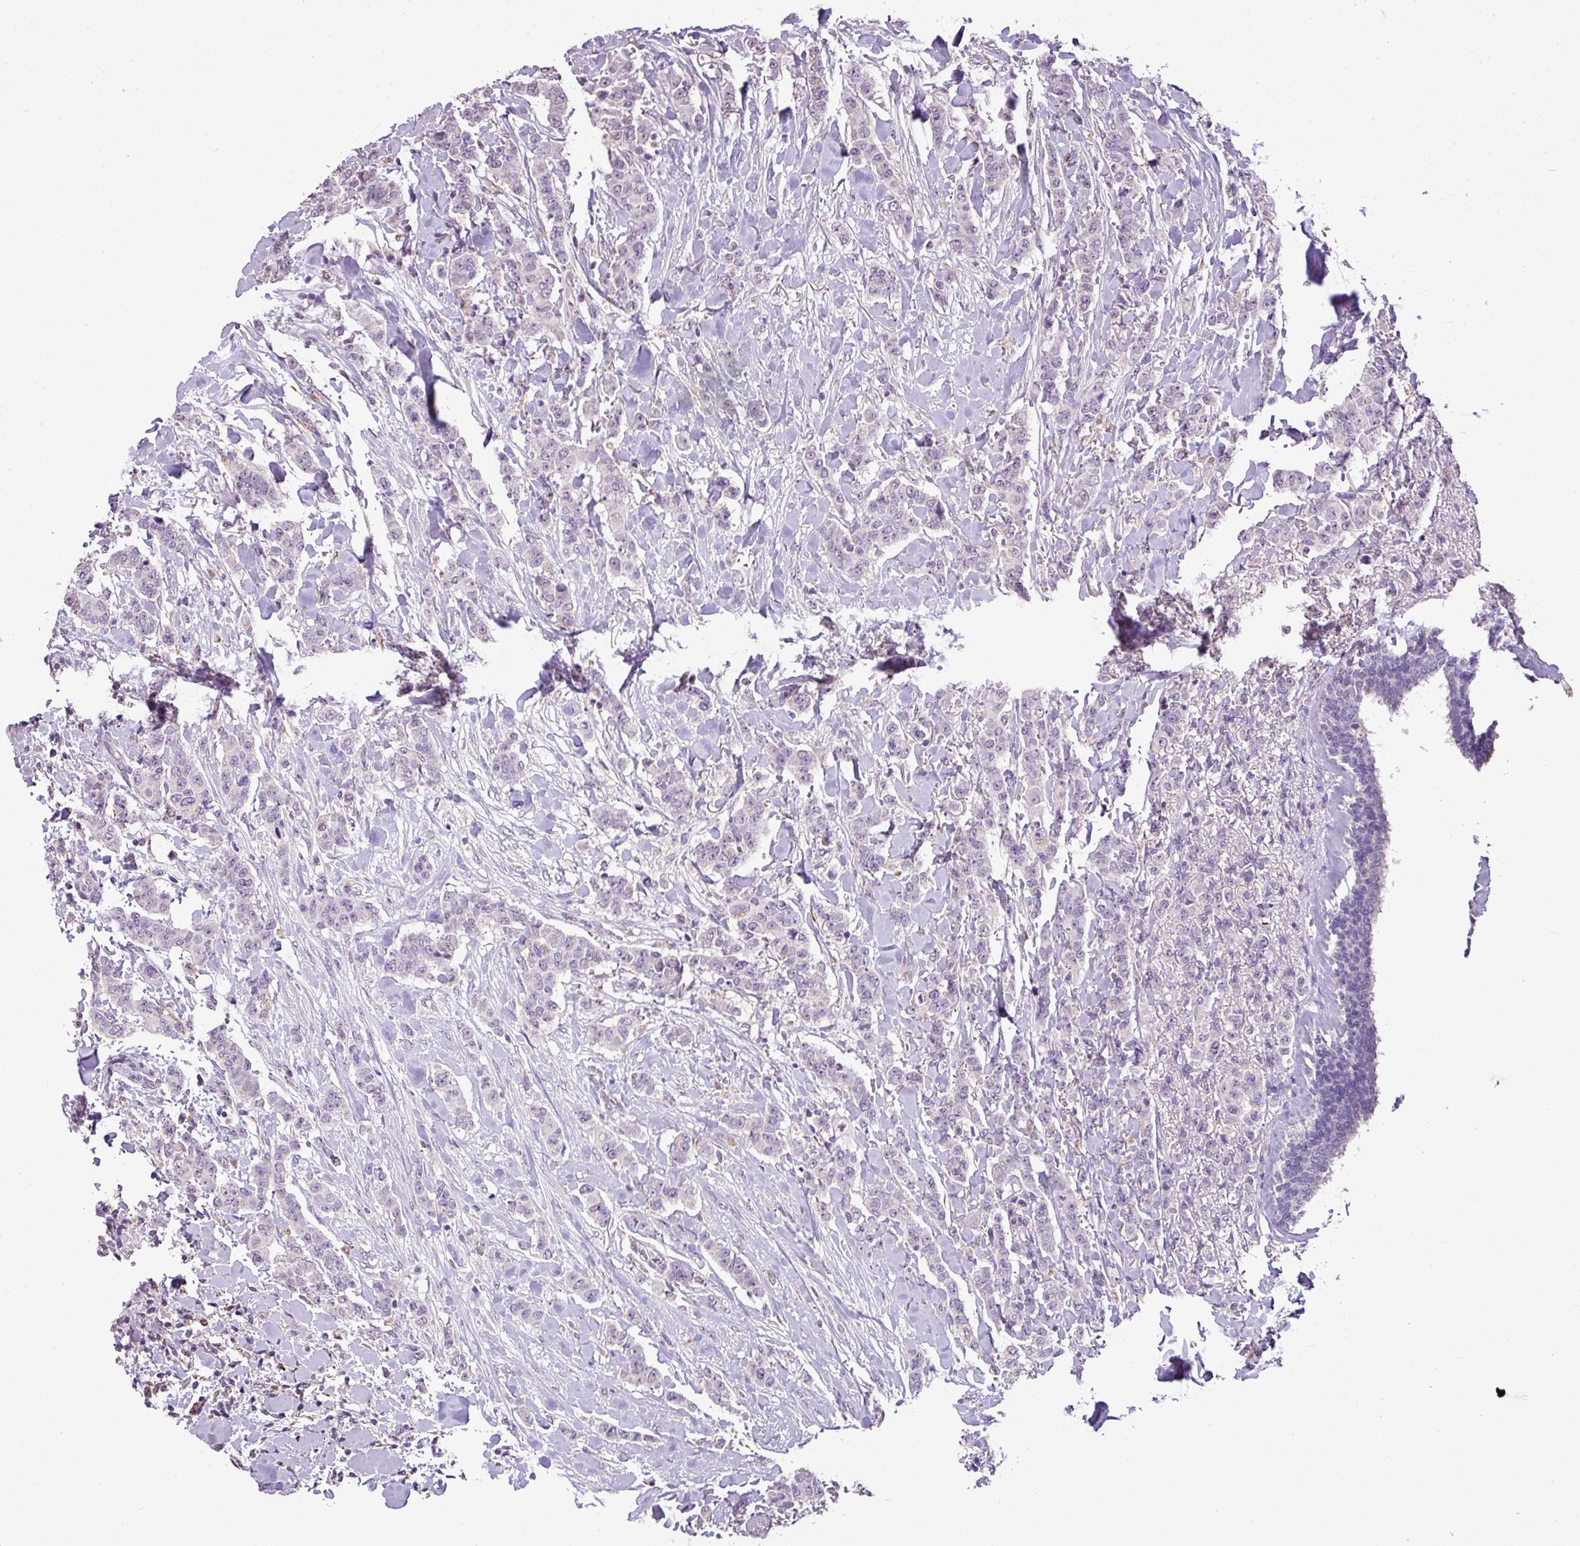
{"staining": {"intensity": "negative", "quantity": "none", "location": "none"}, "tissue": "breast cancer", "cell_type": "Tumor cells", "image_type": "cancer", "snomed": [{"axis": "morphology", "description": "Duct carcinoma"}, {"axis": "topography", "description": "Breast"}], "caption": "This micrograph is of infiltrating ductal carcinoma (breast) stained with immunohistochemistry to label a protein in brown with the nuclei are counter-stained blue. There is no staining in tumor cells.", "gene": "ALDH2", "patient": {"sex": "female", "age": 40}}